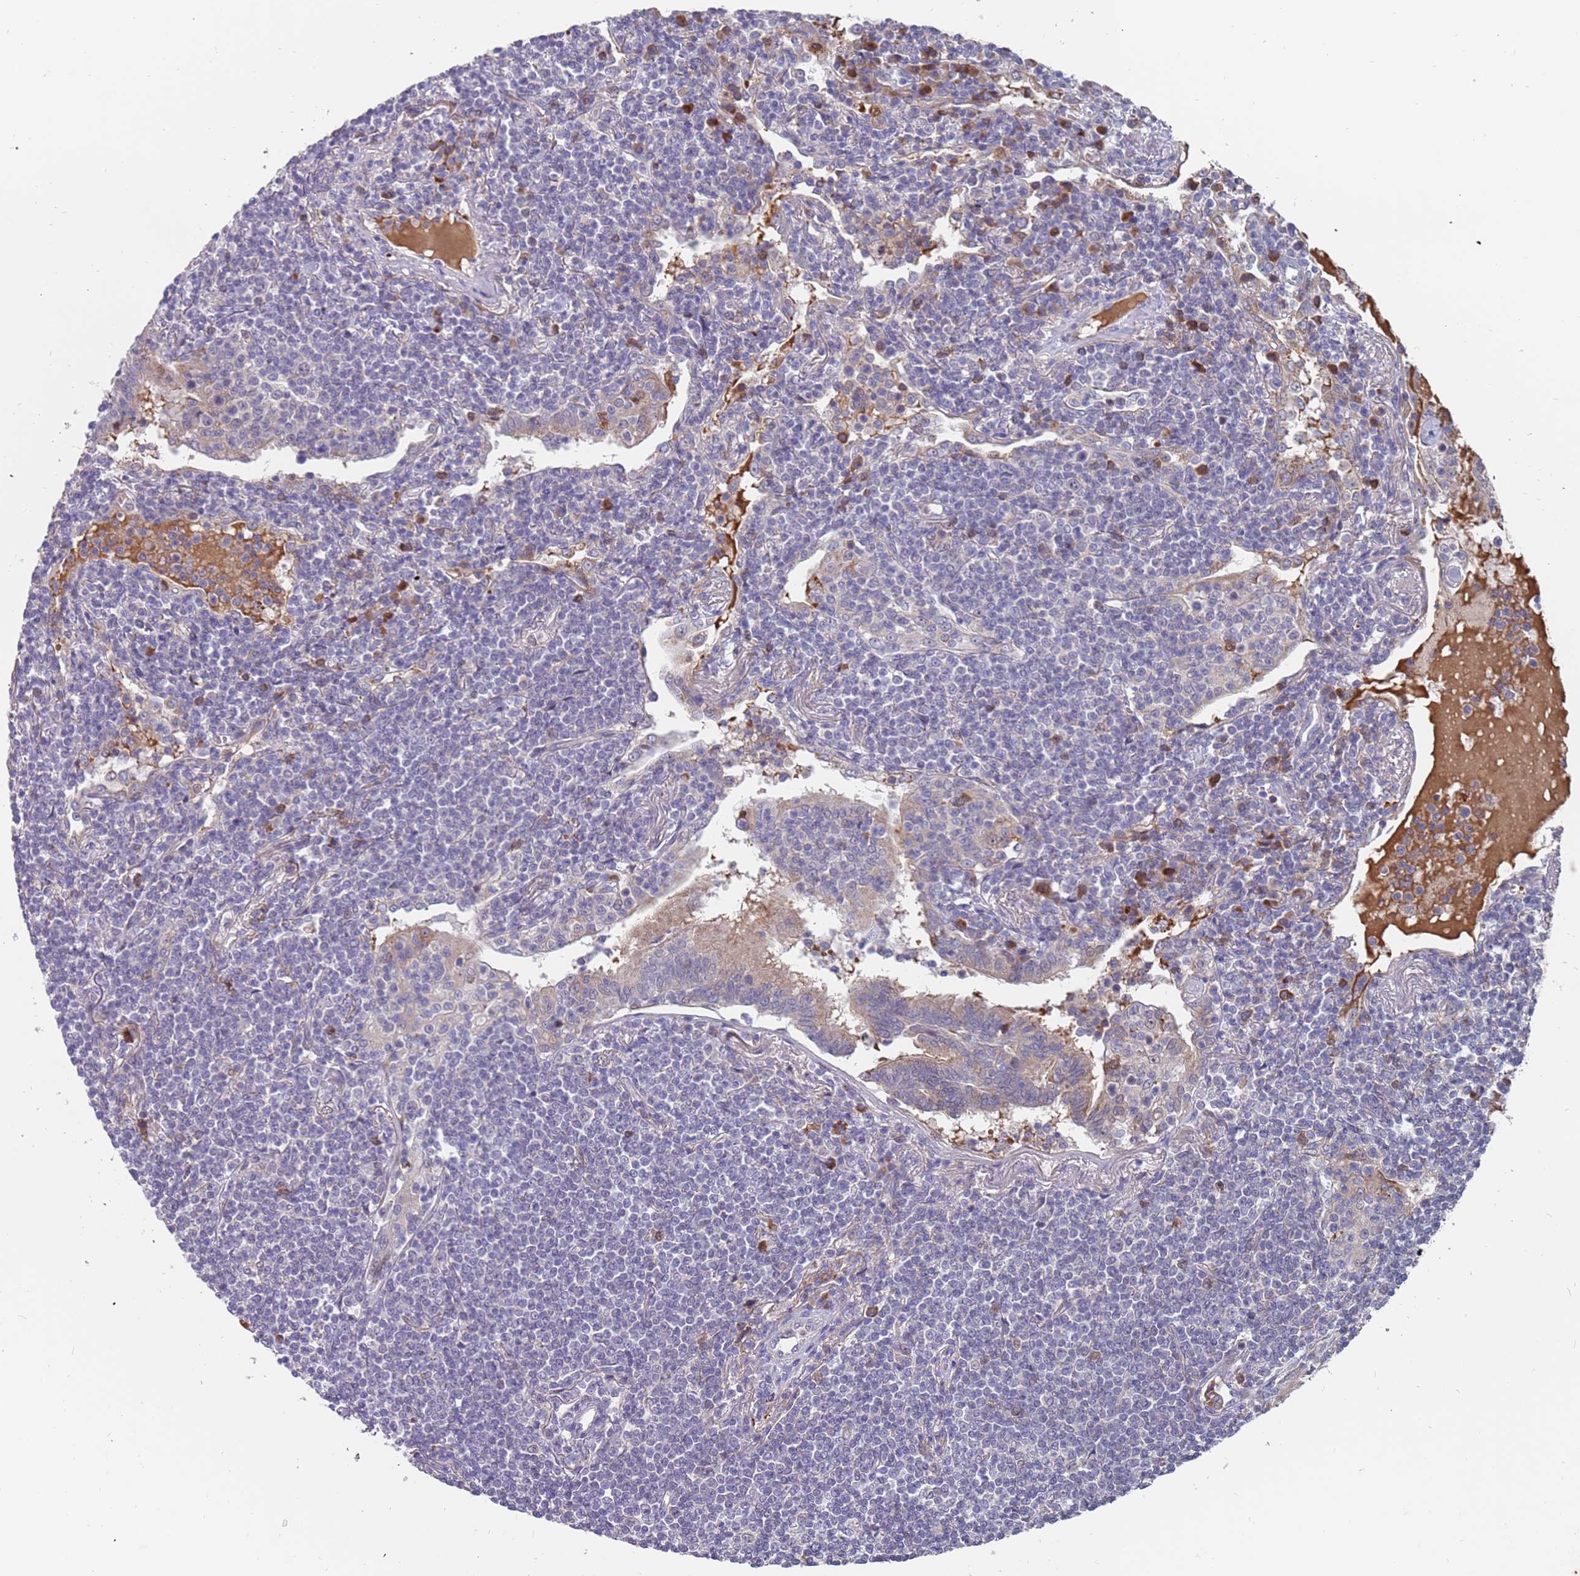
{"staining": {"intensity": "negative", "quantity": "none", "location": "none"}, "tissue": "lymphoma", "cell_type": "Tumor cells", "image_type": "cancer", "snomed": [{"axis": "morphology", "description": "Malignant lymphoma, non-Hodgkin's type, Low grade"}, {"axis": "topography", "description": "Lung"}], "caption": "Lymphoma stained for a protein using IHC demonstrates no staining tumor cells.", "gene": "ZNF746", "patient": {"sex": "female", "age": 71}}